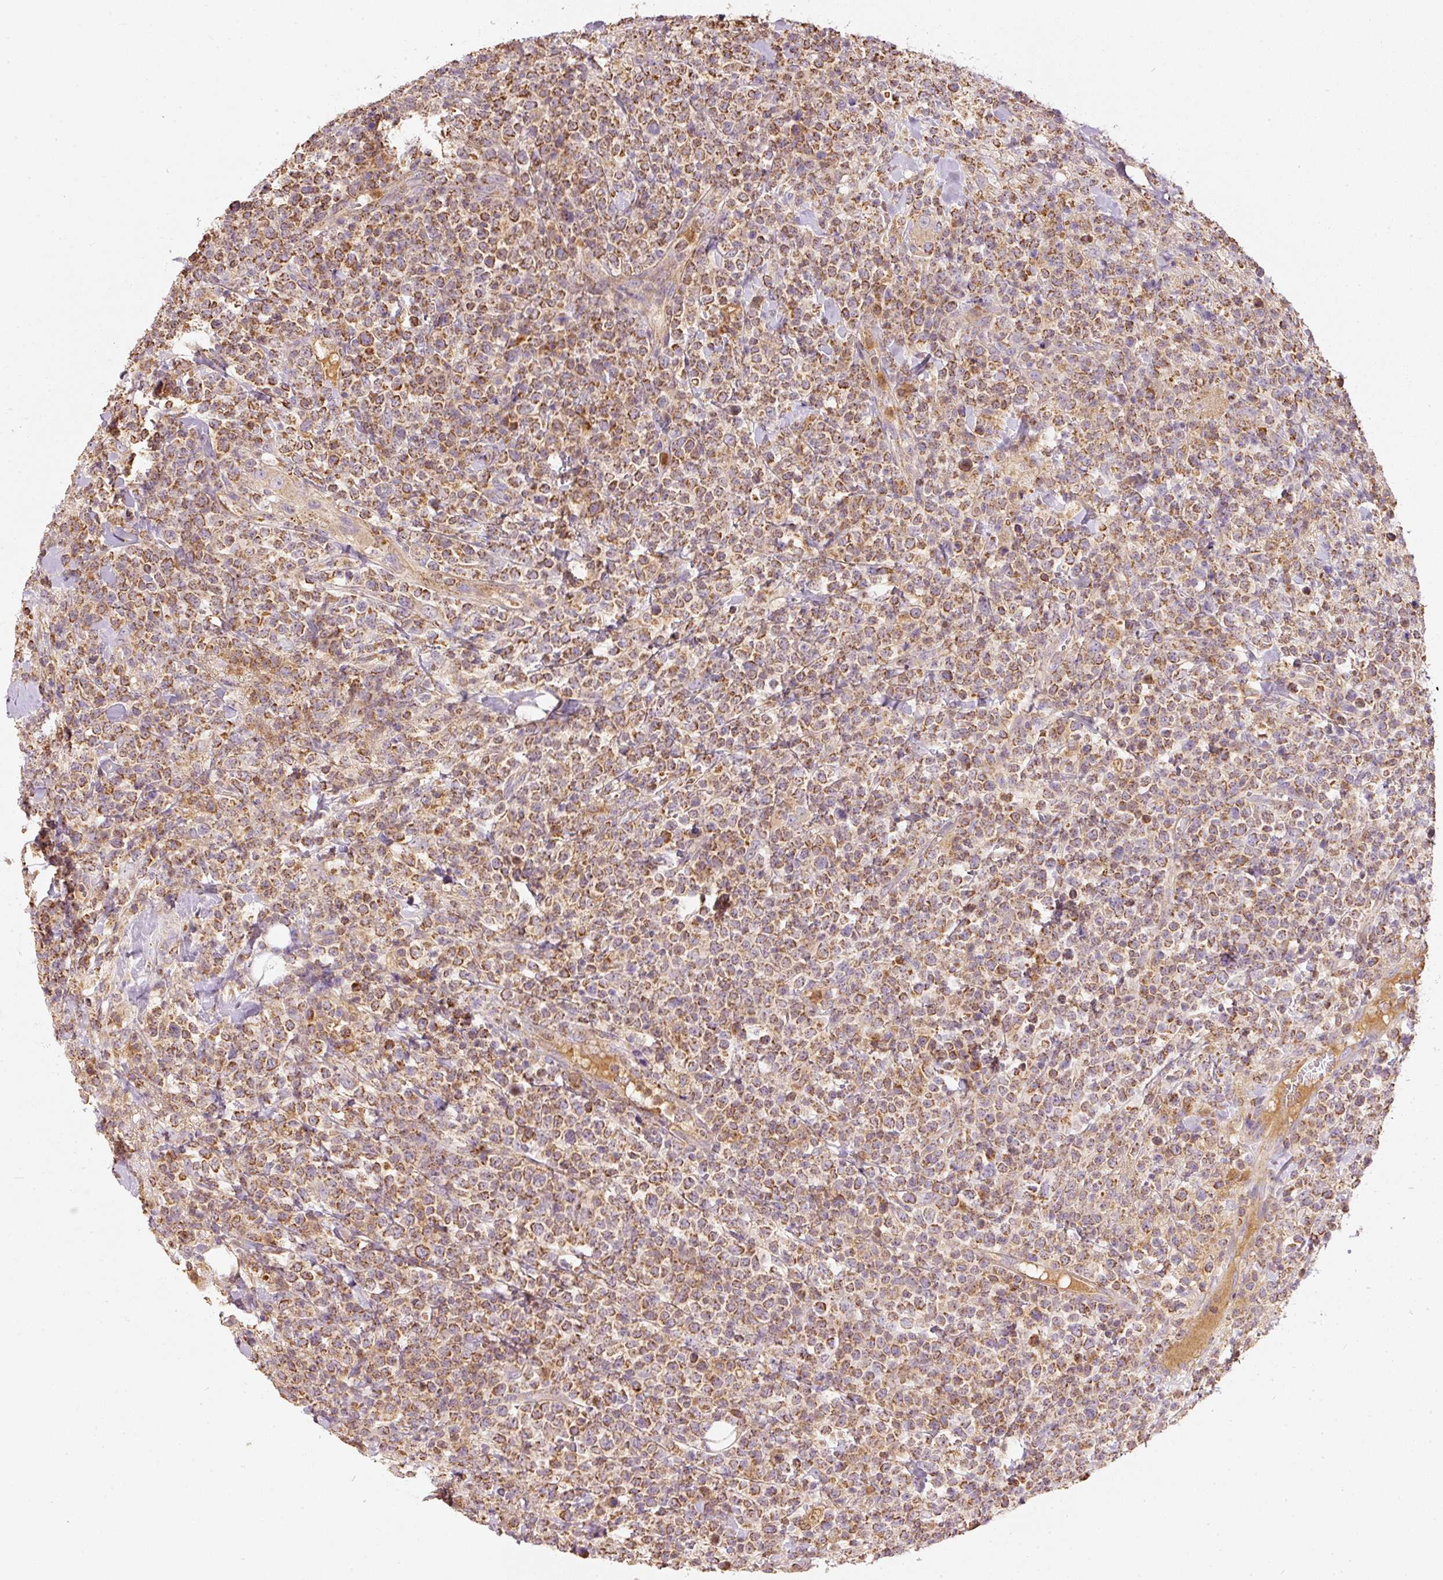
{"staining": {"intensity": "moderate", "quantity": ">75%", "location": "cytoplasmic/membranous"}, "tissue": "lymphoma", "cell_type": "Tumor cells", "image_type": "cancer", "snomed": [{"axis": "morphology", "description": "Malignant lymphoma, non-Hodgkin's type, High grade"}, {"axis": "topography", "description": "Colon"}], "caption": "Immunohistochemical staining of high-grade malignant lymphoma, non-Hodgkin's type exhibits moderate cytoplasmic/membranous protein expression in about >75% of tumor cells. (Brightfield microscopy of DAB IHC at high magnification).", "gene": "PSENEN", "patient": {"sex": "female", "age": 53}}